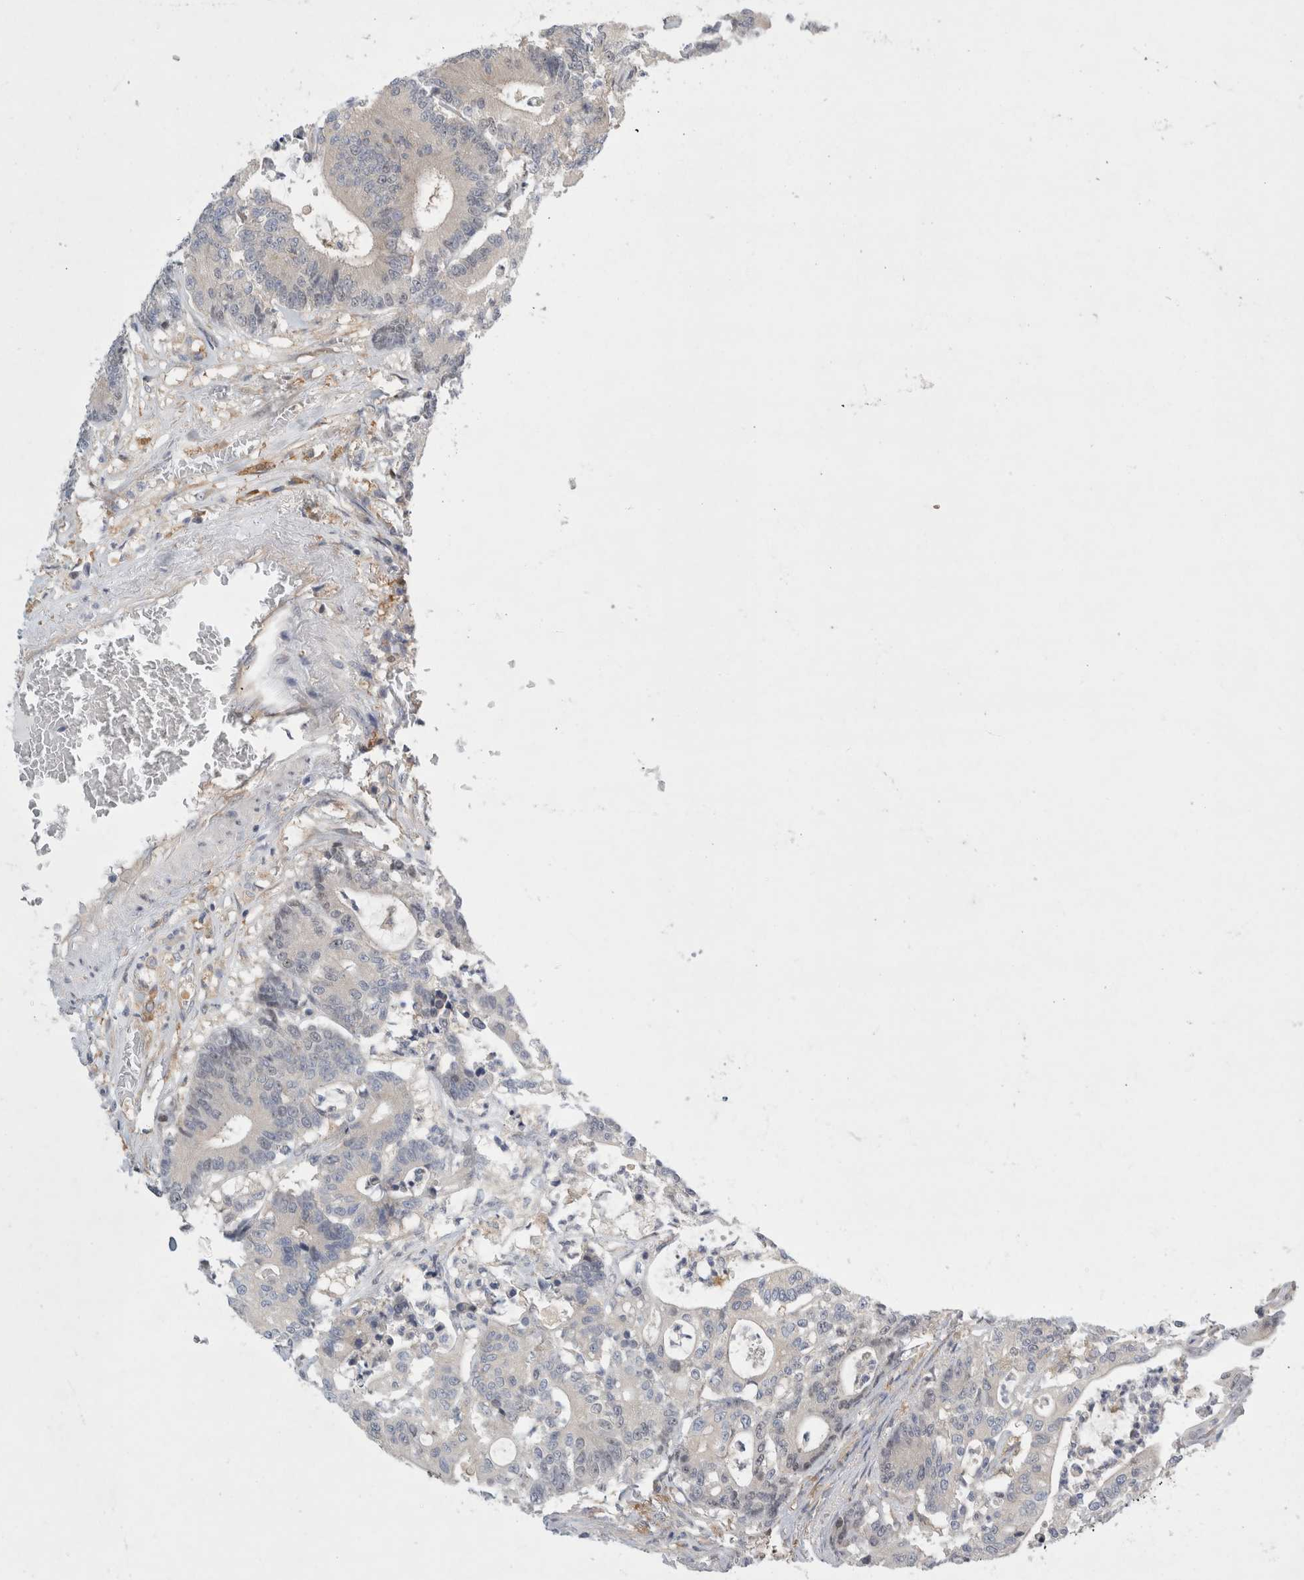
{"staining": {"intensity": "negative", "quantity": "none", "location": "none"}, "tissue": "colorectal cancer", "cell_type": "Tumor cells", "image_type": "cancer", "snomed": [{"axis": "morphology", "description": "Adenocarcinoma, NOS"}, {"axis": "topography", "description": "Colon"}], "caption": "A high-resolution photomicrograph shows IHC staining of colorectal cancer, which reveals no significant positivity in tumor cells.", "gene": "CDCA7L", "patient": {"sex": "female", "age": 84}}